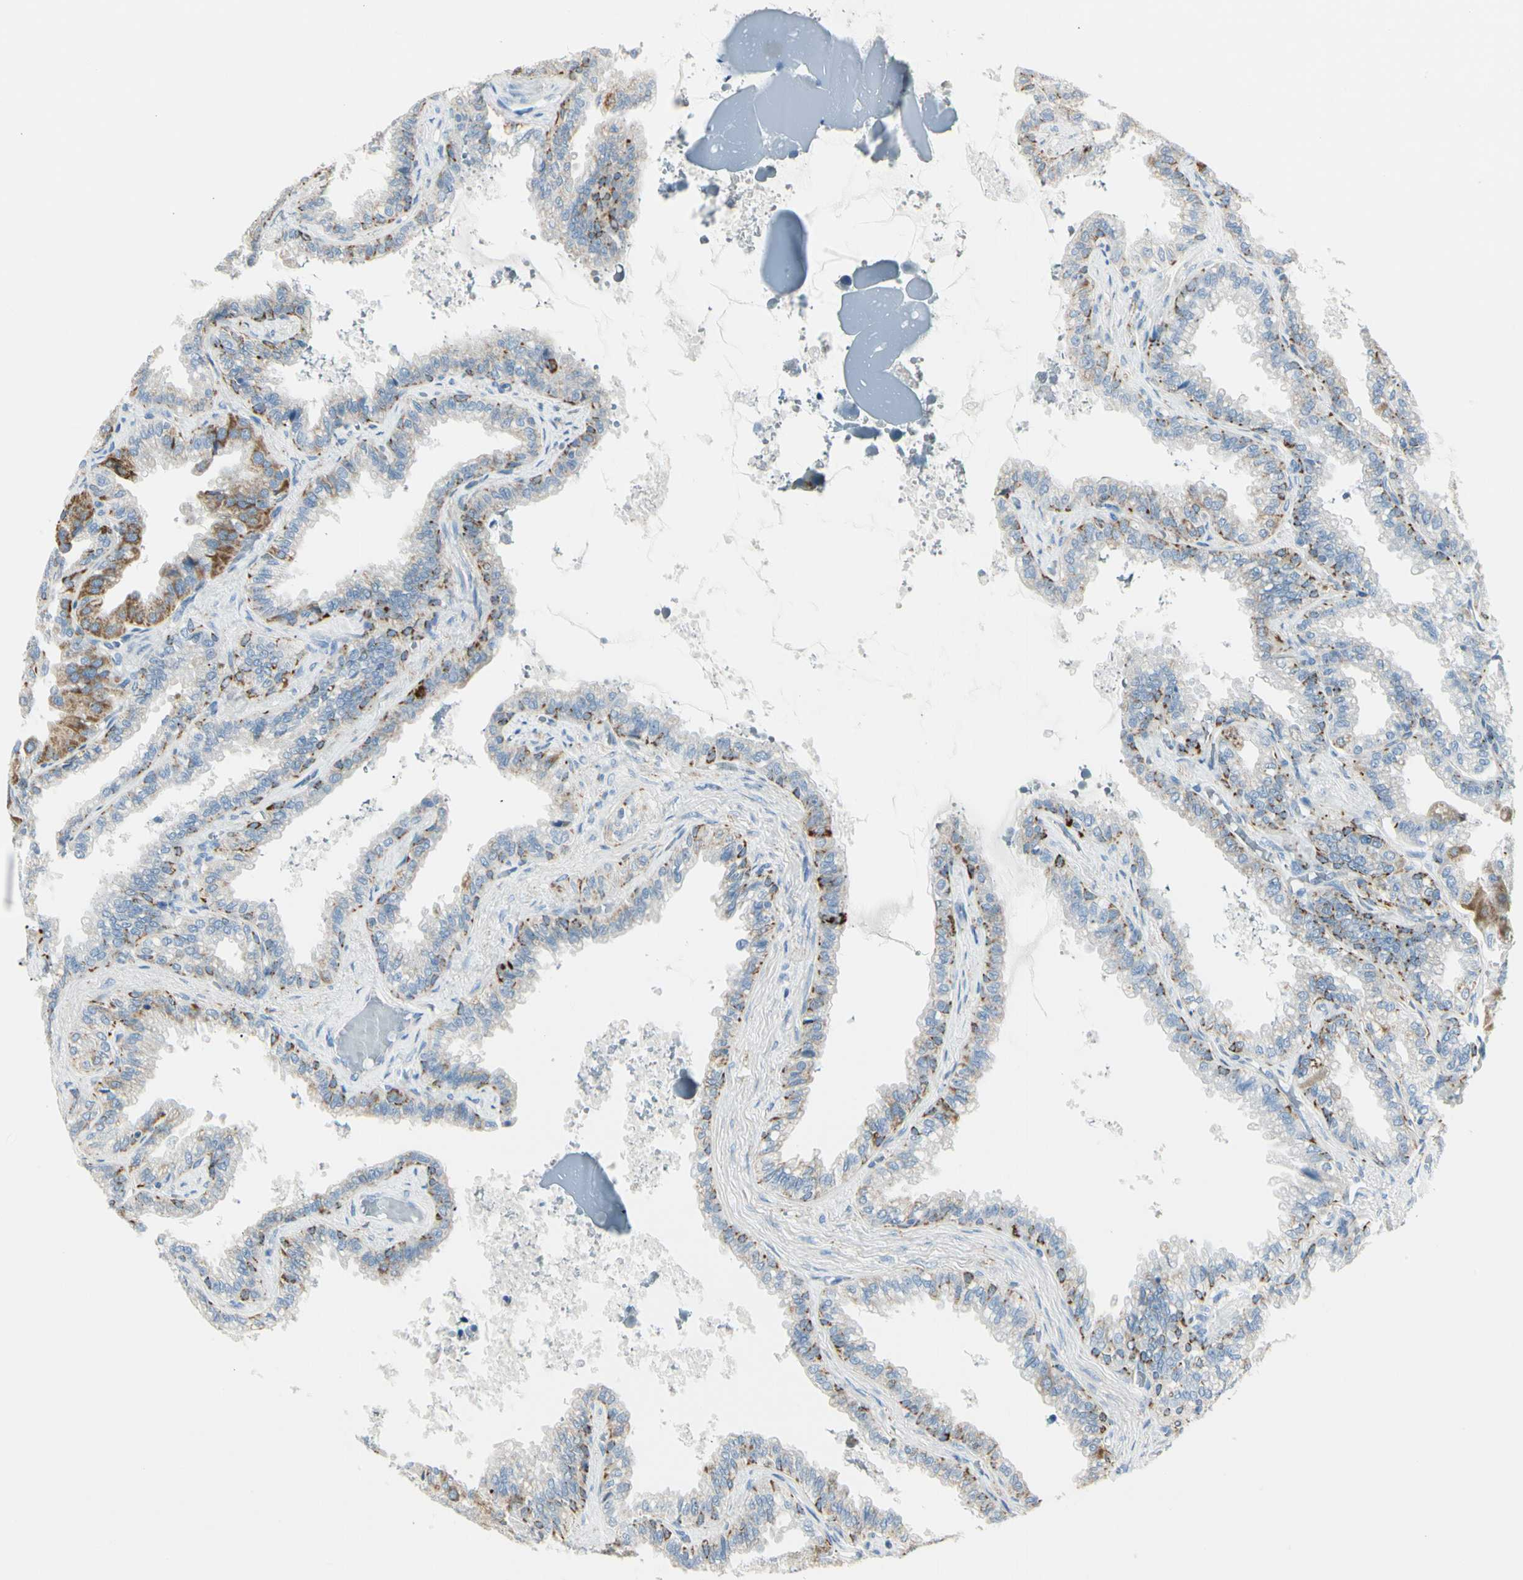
{"staining": {"intensity": "moderate", "quantity": "<25%", "location": "cytoplasmic/membranous"}, "tissue": "seminal vesicle", "cell_type": "Glandular cells", "image_type": "normal", "snomed": [{"axis": "morphology", "description": "Normal tissue, NOS"}, {"axis": "topography", "description": "Seminal veicle"}], "caption": "High-magnification brightfield microscopy of unremarkable seminal vesicle stained with DAB (3,3'-diaminobenzidine) (brown) and counterstained with hematoxylin (blue). glandular cells exhibit moderate cytoplasmic/membranous staining is seen in approximately<25% of cells. (IHC, brightfield microscopy, high magnification).", "gene": "SLC6A15", "patient": {"sex": "male", "age": 46}}